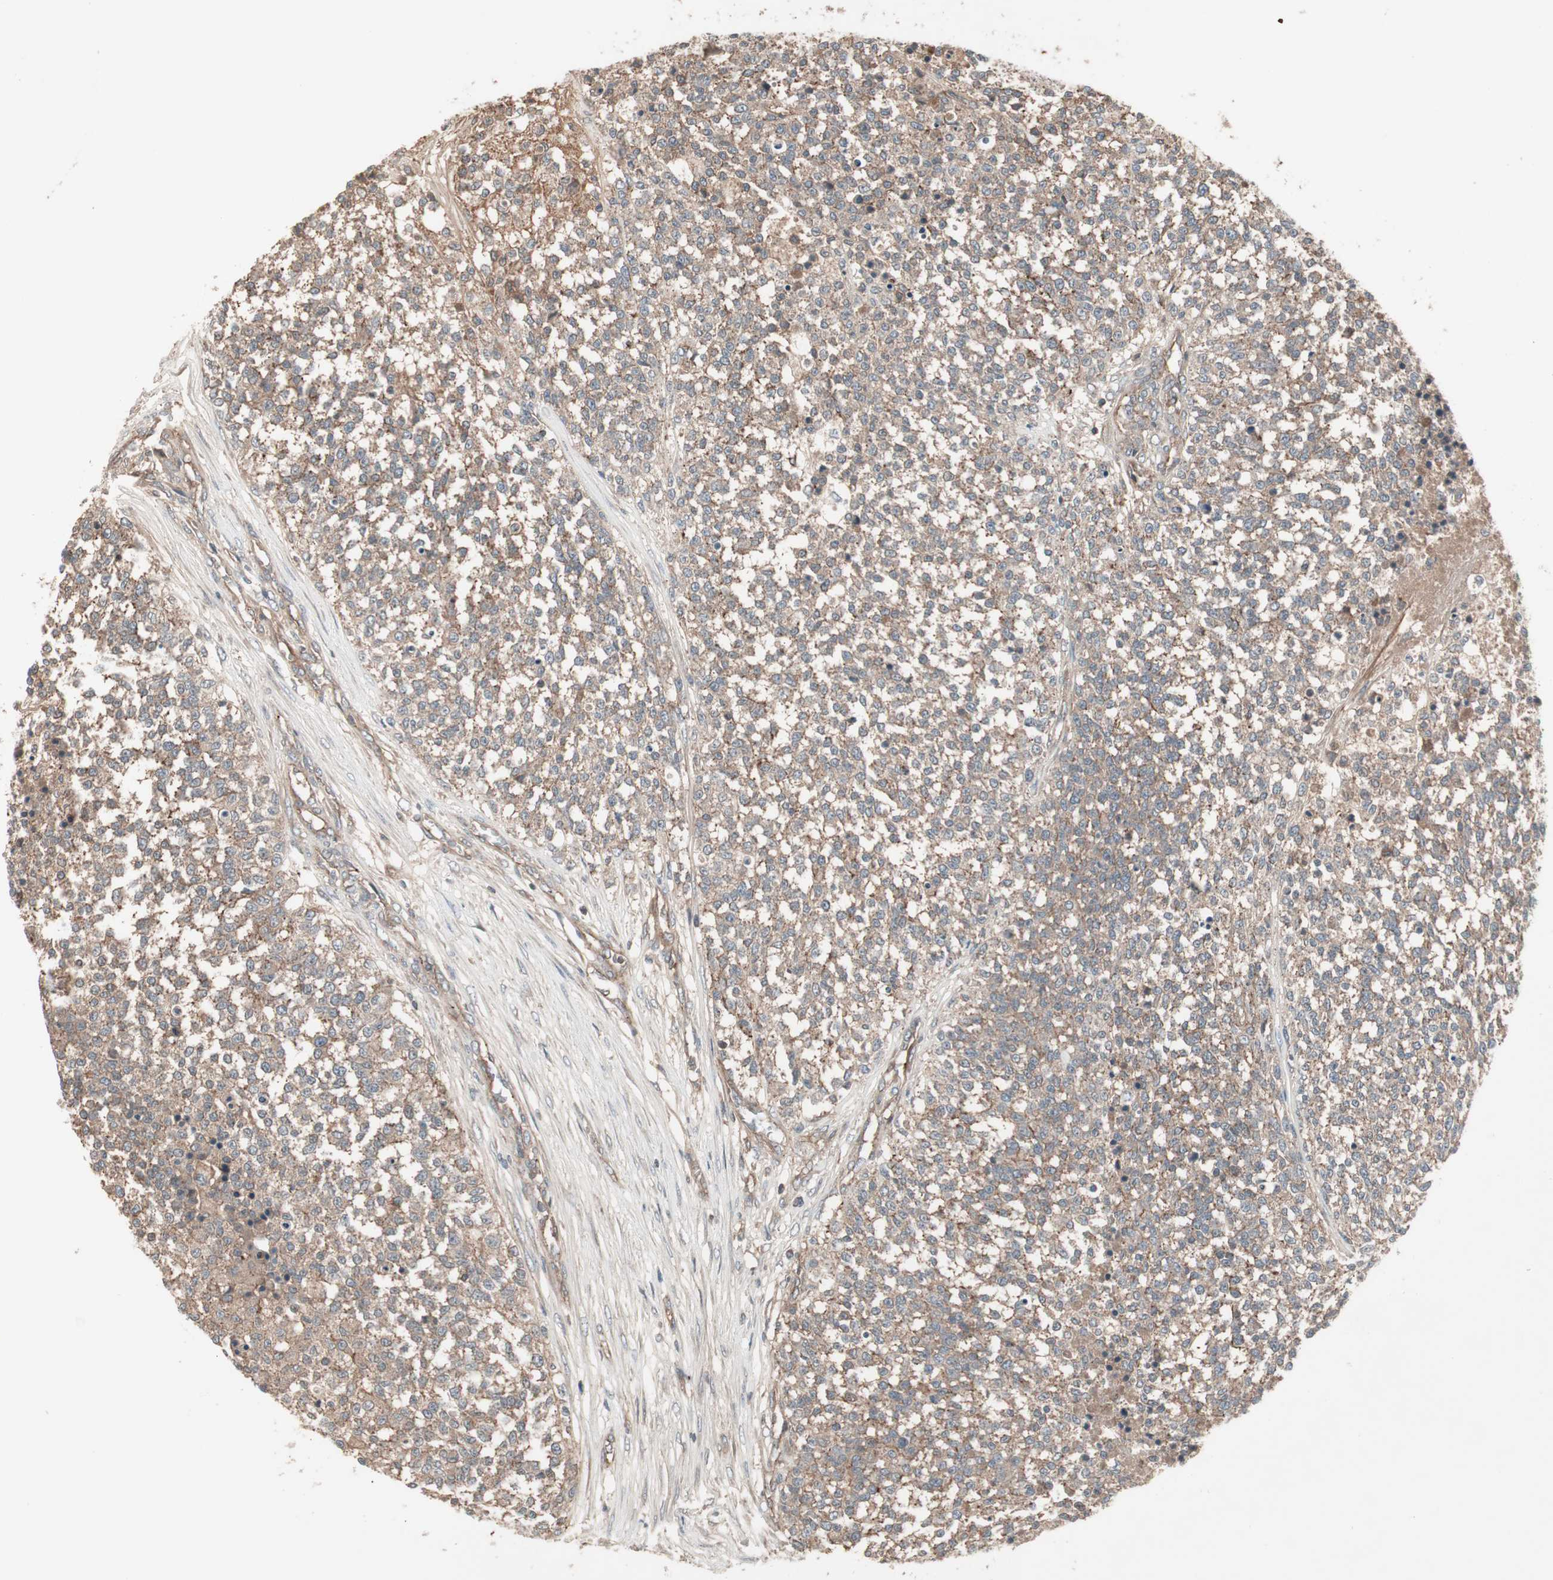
{"staining": {"intensity": "moderate", "quantity": ">75%", "location": "cytoplasmic/membranous"}, "tissue": "testis cancer", "cell_type": "Tumor cells", "image_type": "cancer", "snomed": [{"axis": "morphology", "description": "Seminoma, NOS"}, {"axis": "topography", "description": "Testis"}], "caption": "The image displays a brown stain indicating the presence of a protein in the cytoplasmic/membranous of tumor cells in testis cancer (seminoma).", "gene": "TFPI", "patient": {"sex": "male", "age": 59}}